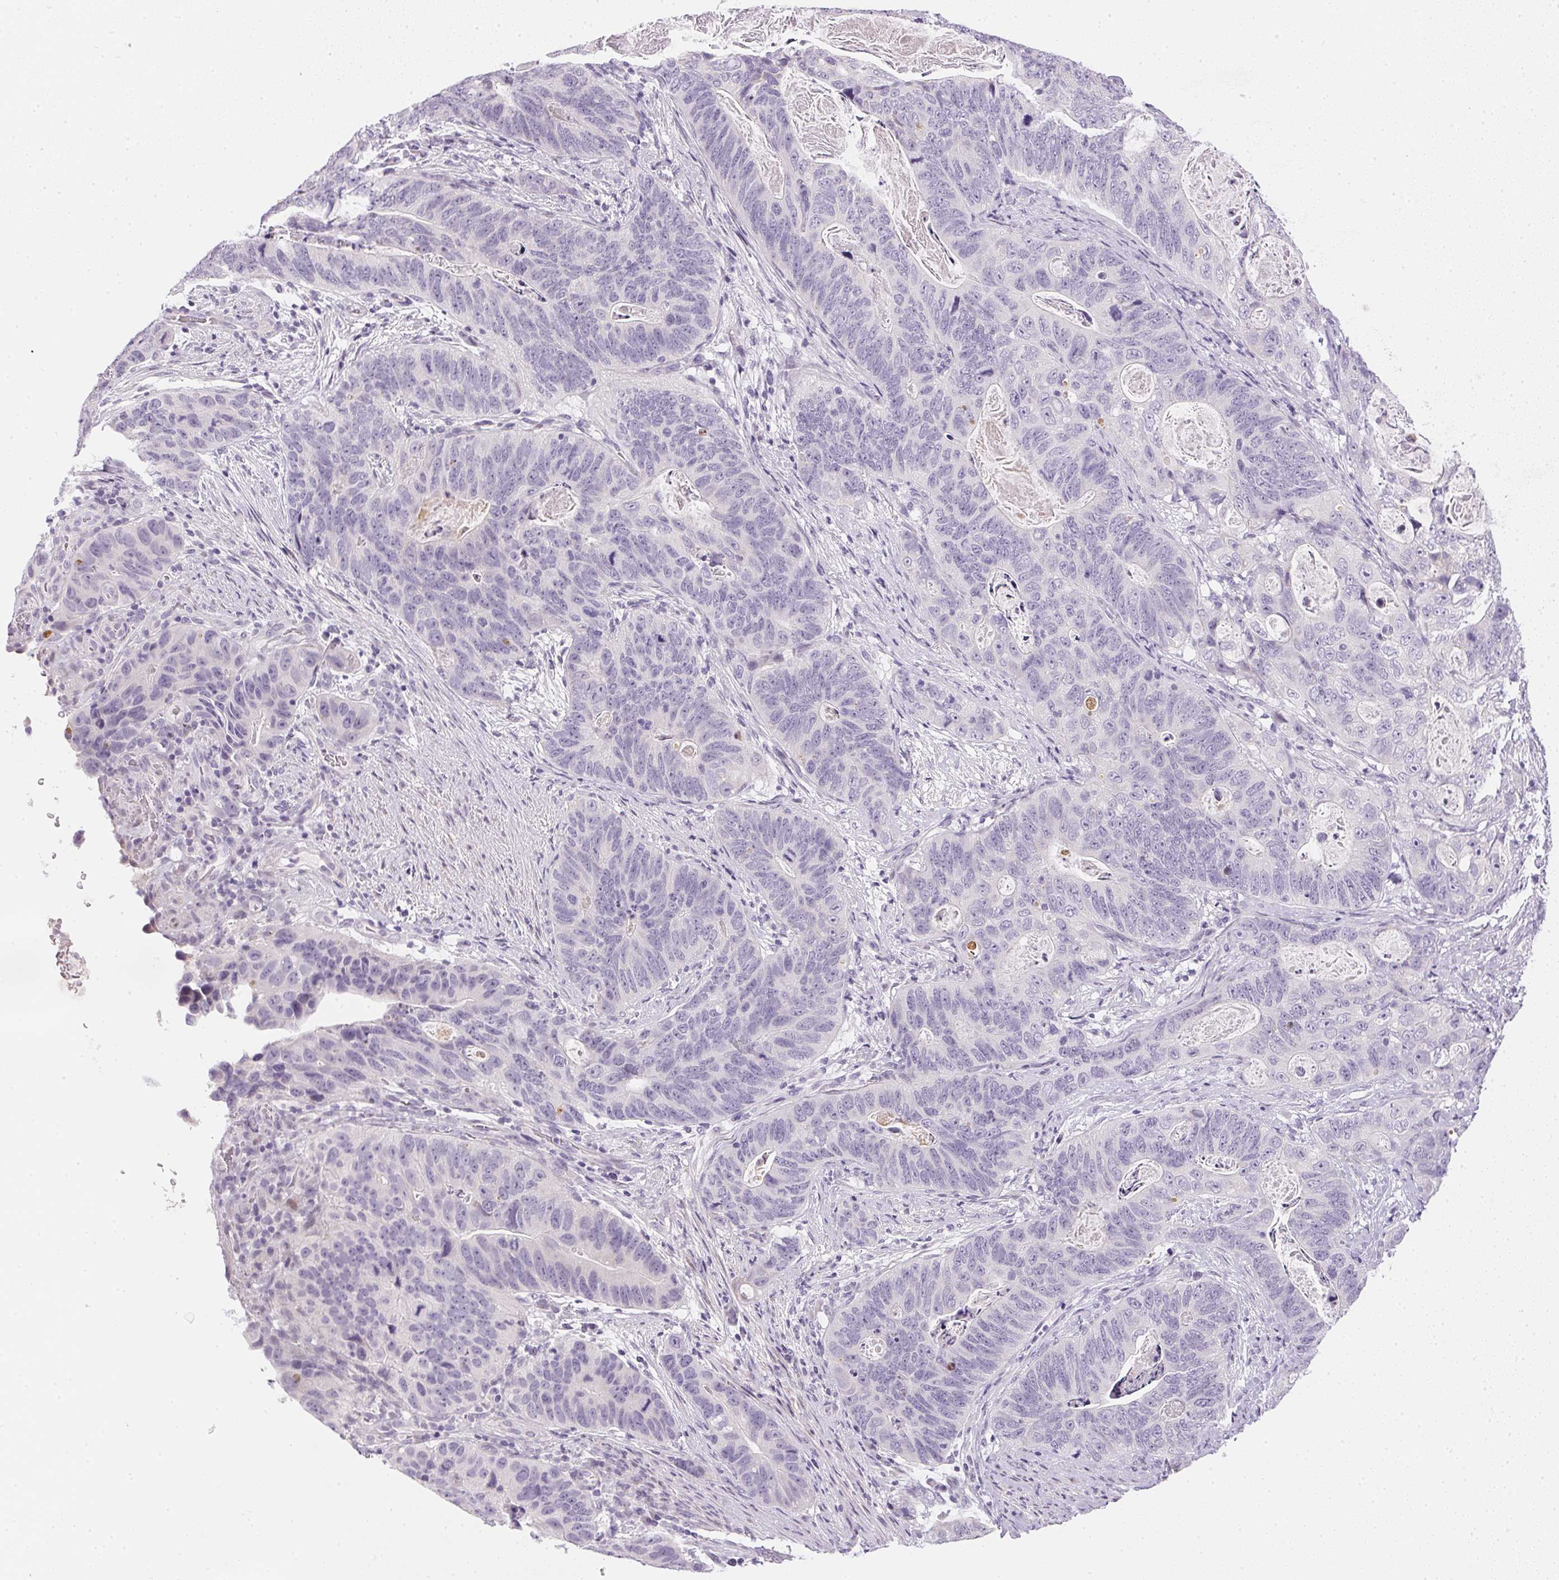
{"staining": {"intensity": "negative", "quantity": "none", "location": "none"}, "tissue": "stomach cancer", "cell_type": "Tumor cells", "image_type": "cancer", "snomed": [{"axis": "morphology", "description": "Normal tissue, NOS"}, {"axis": "morphology", "description": "Adenocarcinoma, NOS"}, {"axis": "topography", "description": "Stomach"}], "caption": "Stomach cancer (adenocarcinoma) stained for a protein using immunohistochemistry (IHC) demonstrates no staining tumor cells.", "gene": "GSDMC", "patient": {"sex": "female", "age": 89}}